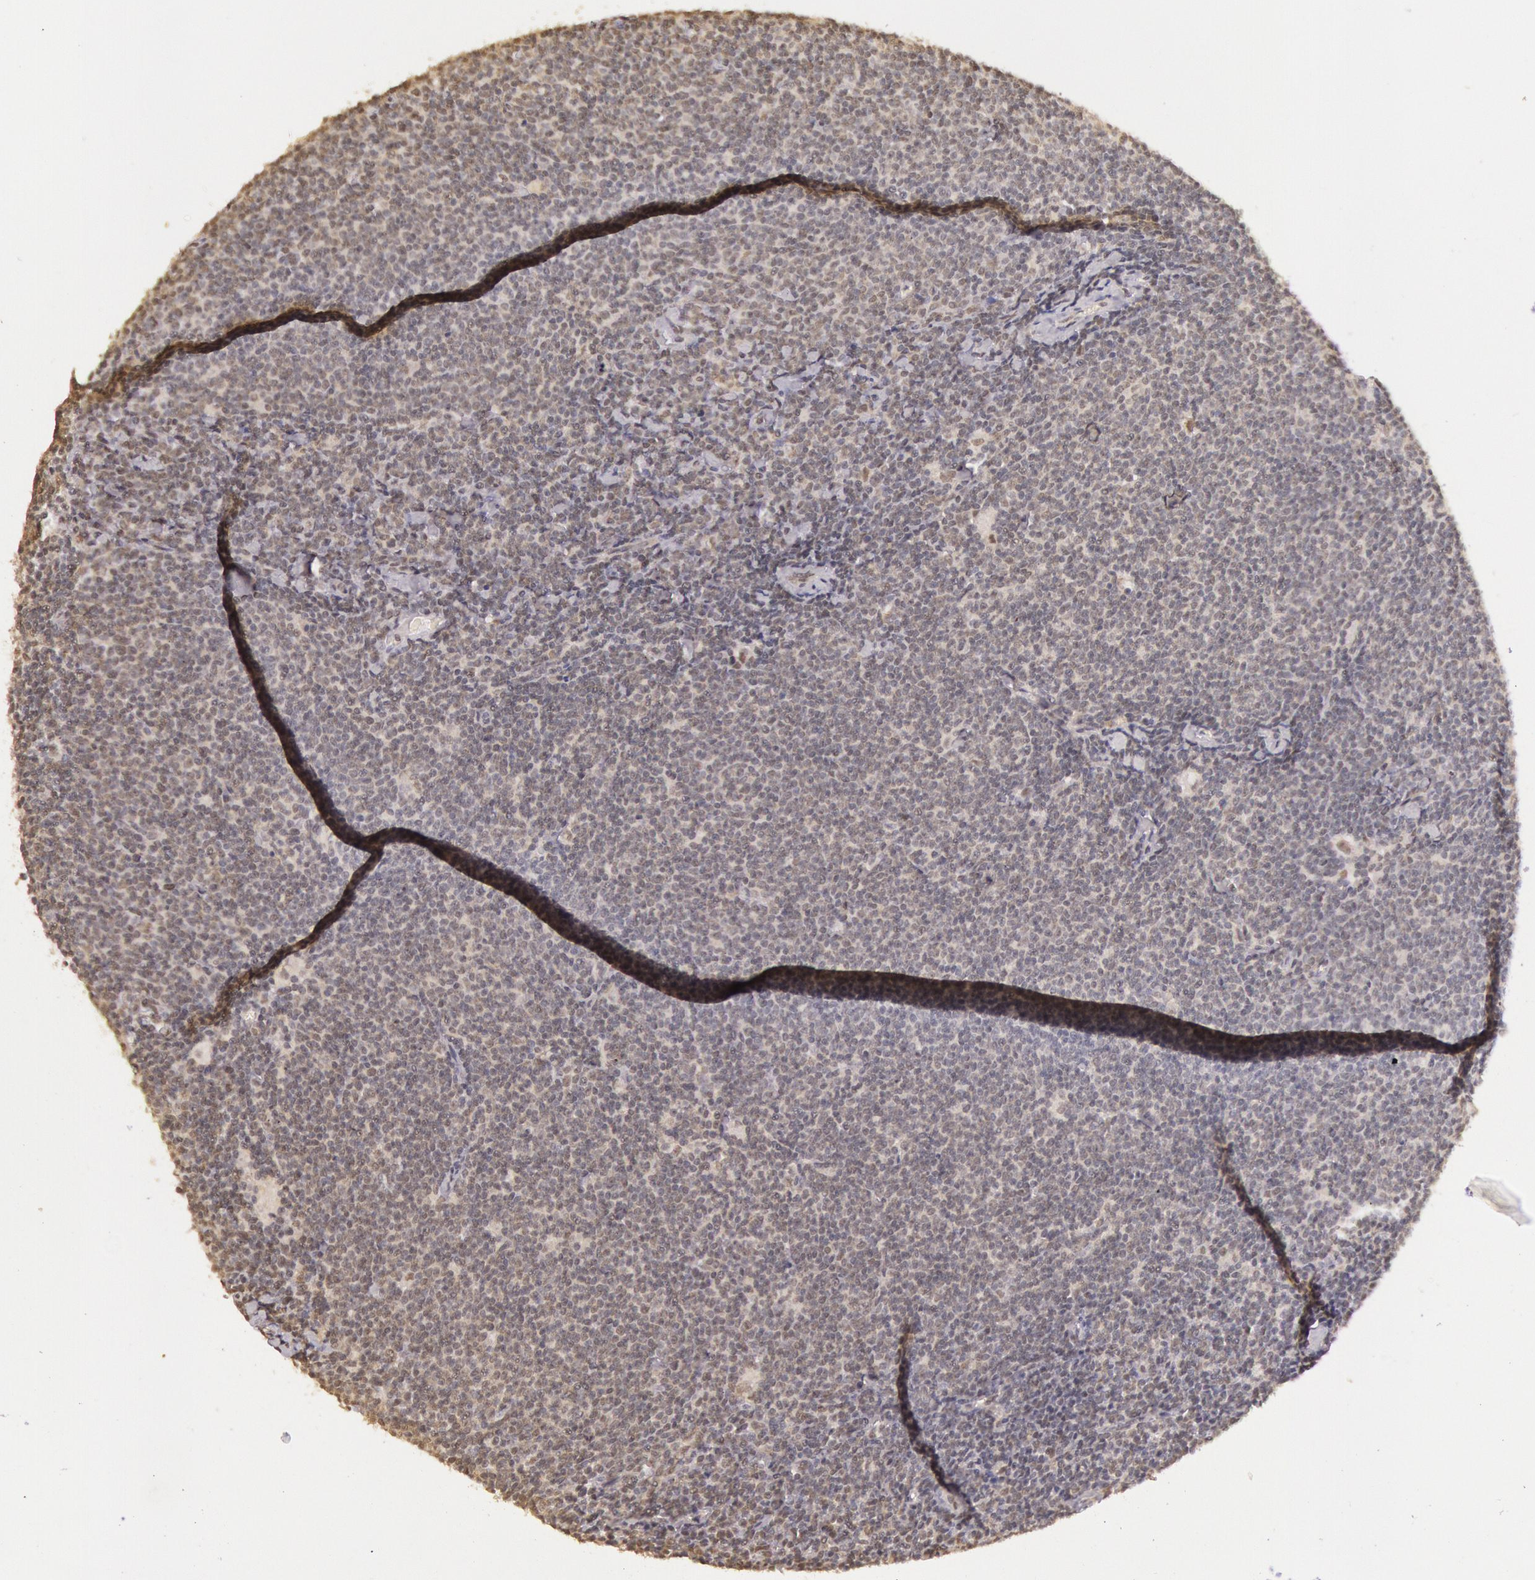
{"staining": {"intensity": "weak", "quantity": "25%-75%", "location": "cytoplasmic/membranous"}, "tissue": "lymphoma", "cell_type": "Tumor cells", "image_type": "cancer", "snomed": [{"axis": "morphology", "description": "Malignant lymphoma, non-Hodgkin's type, Low grade"}, {"axis": "topography", "description": "Lymph node"}], "caption": "DAB (3,3'-diaminobenzidine) immunohistochemical staining of low-grade malignant lymphoma, non-Hodgkin's type shows weak cytoplasmic/membranous protein staining in approximately 25%-75% of tumor cells. (Stains: DAB in brown, nuclei in blue, Microscopy: brightfield microscopy at high magnification).", "gene": "RTL10", "patient": {"sex": "male", "age": 65}}